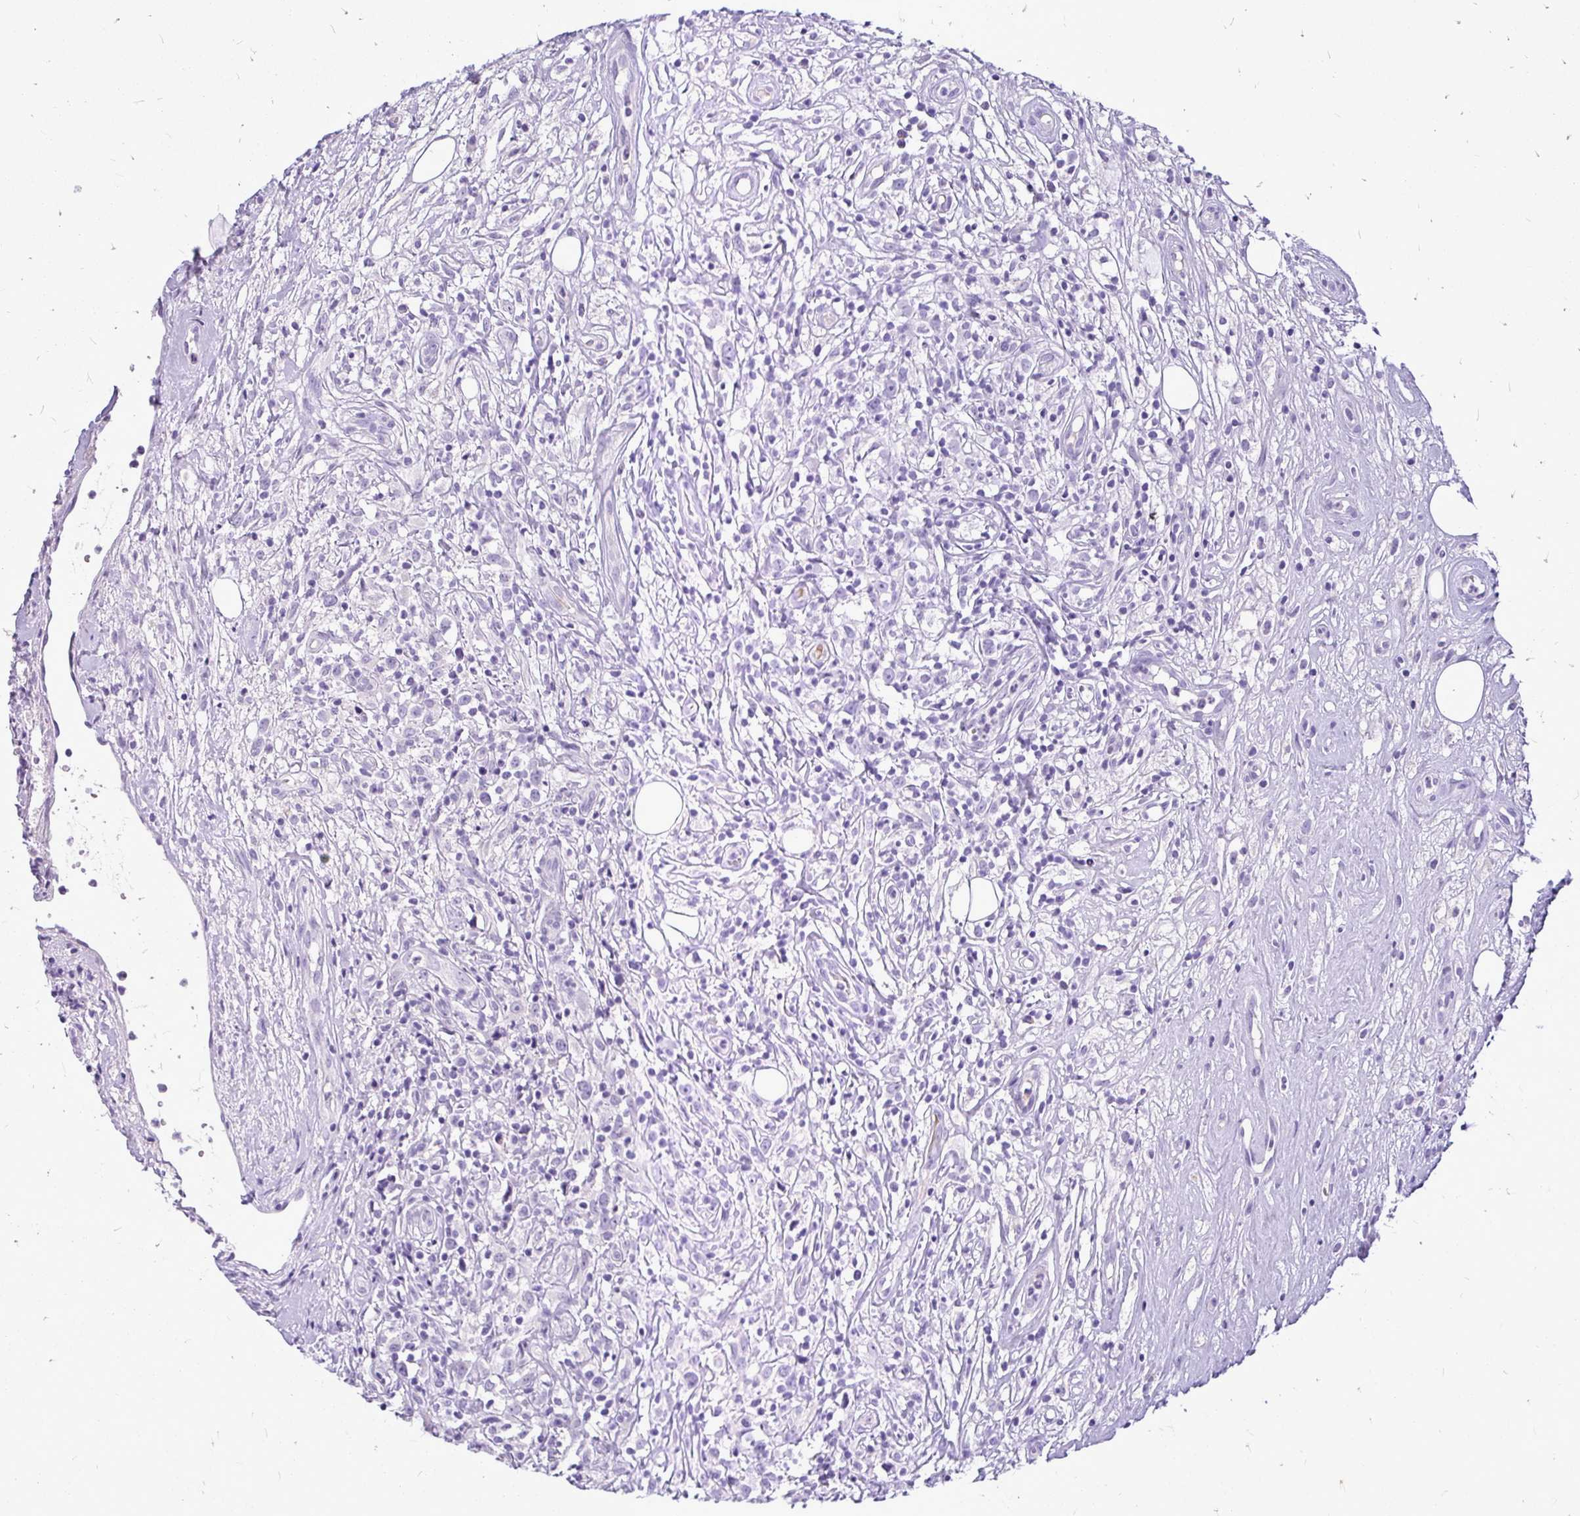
{"staining": {"intensity": "negative", "quantity": "none", "location": "none"}, "tissue": "lymphoma", "cell_type": "Tumor cells", "image_type": "cancer", "snomed": [{"axis": "morphology", "description": "Hodgkin's disease, NOS"}, {"axis": "topography", "description": "No Tissue"}], "caption": "Histopathology image shows no significant protein expression in tumor cells of lymphoma.", "gene": "MAP1LC3A", "patient": {"sex": "female", "age": 21}}